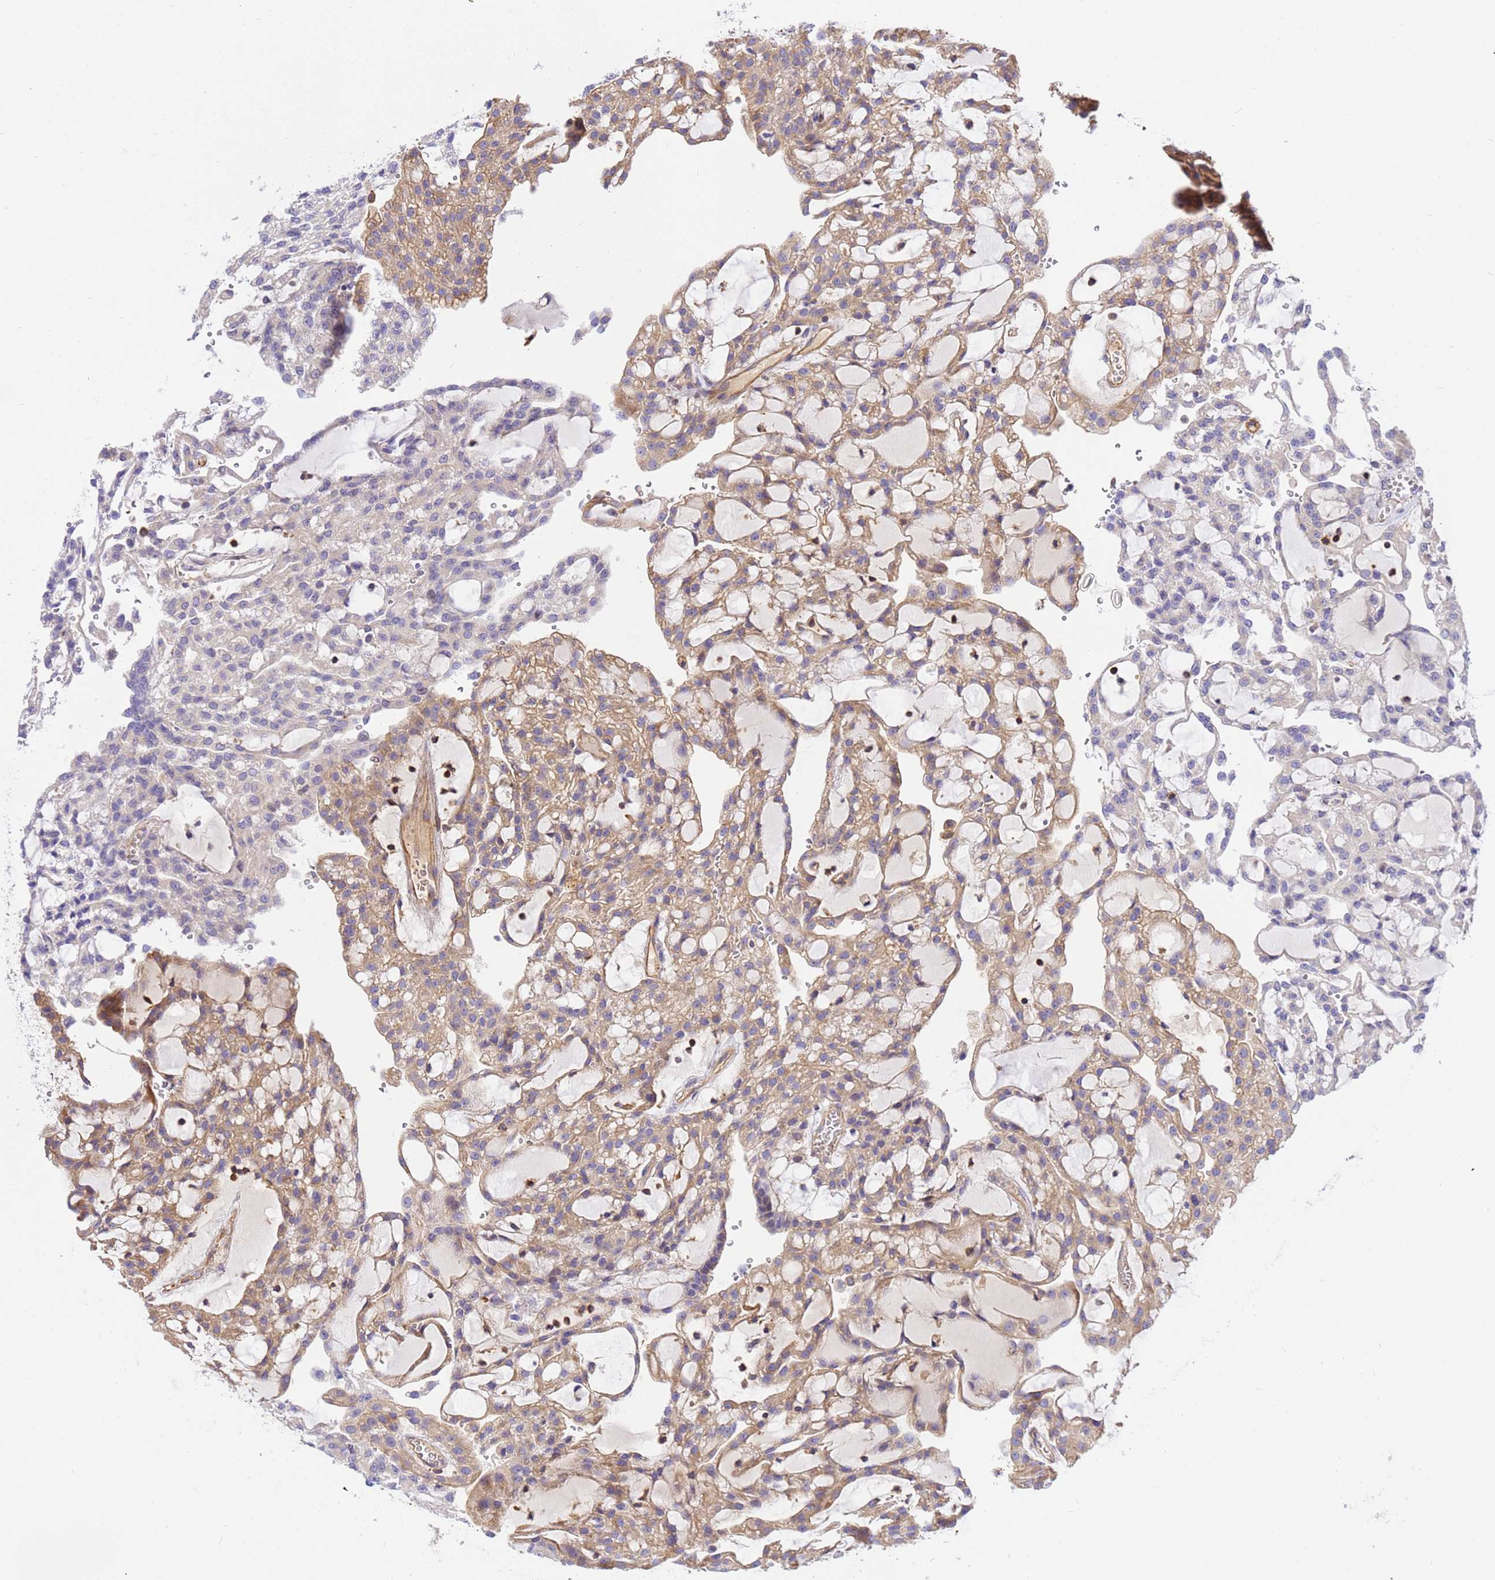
{"staining": {"intensity": "moderate", "quantity": "25%-75%", "location": "cytoplasmic/membranous"}, "tissue": "renal cancer", "cell_type": "Tumor cells", "image_type": "cancer", "snomed": [{"axis": "morphology", "description": "Adenocarcinoma, NOS"}, {"axis": "topography", "description": "Kidney"}], "caption": "Renal cancer was stained to show a protein in brown. There is medium levels of moderate cytoplasmic/membranous staining in approximately 25%-75% of tumor cells. (DAB IHC, brown staining for protein, blue staining for nuclei).", "gene": "WDR64", "patient": {"sex": "male", "age": 63}}